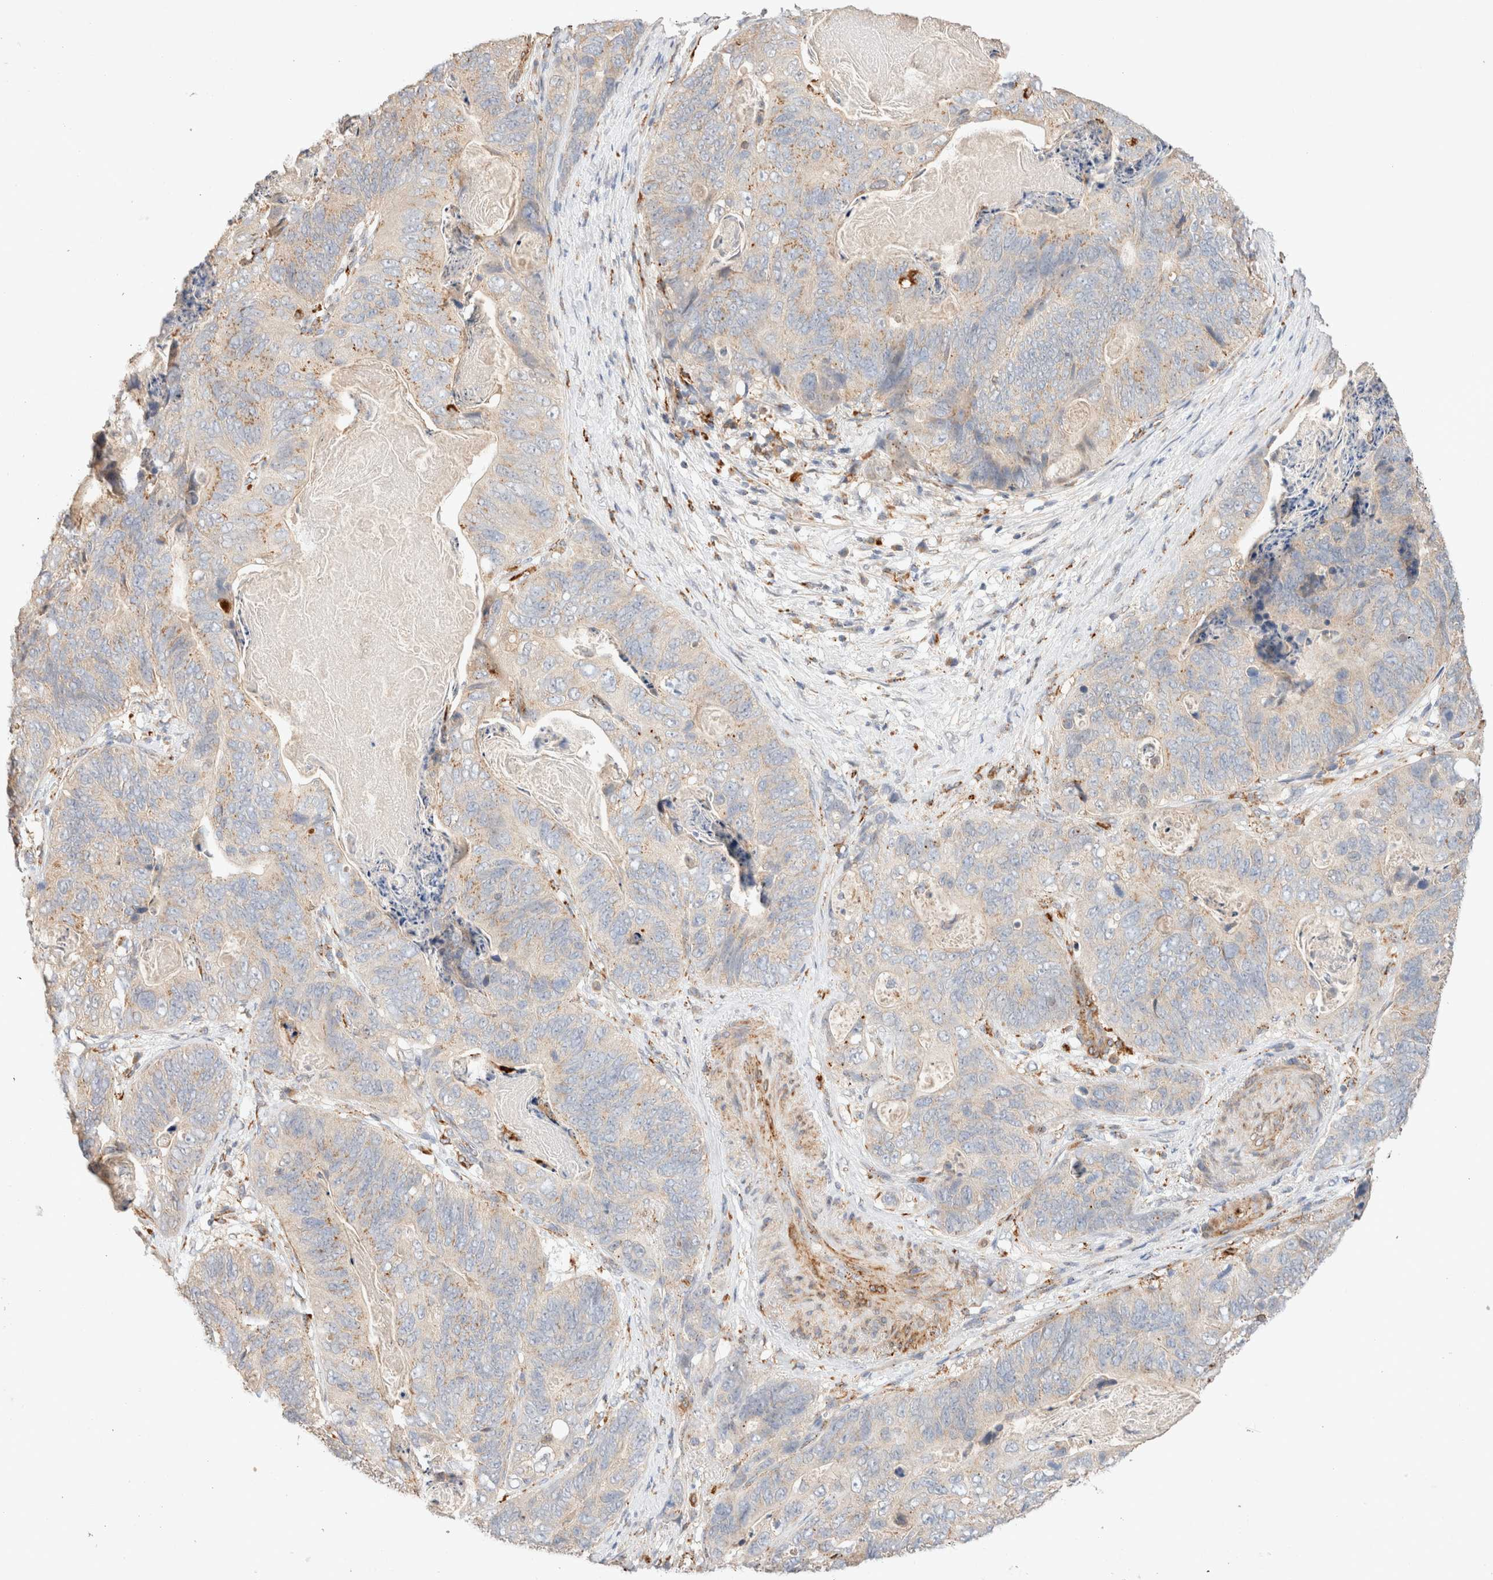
{"staining": {"intensity": "weak", "quantity": "<25%", "location": "cytoplasmic/membranous"}, "tissue": "stomach cancer", "cell_type": "Tumor cells", "image_type": "cancer", "snomed": [{"axis": "morphology", "description": "Normal tissue, NOS"}, {"axis": "morphology", "description": "Adenocarcinoma, NOS"}, {"axis": "topography", "description": "Stomach"}], "caption": "DAB (3,3'-diaminobenzidine) immunohistochemical staining of stomach cancer shows no significant staining in tumor cells.", "gene": "RABEPK", "patient": {"sex": "female", "age": 89}}